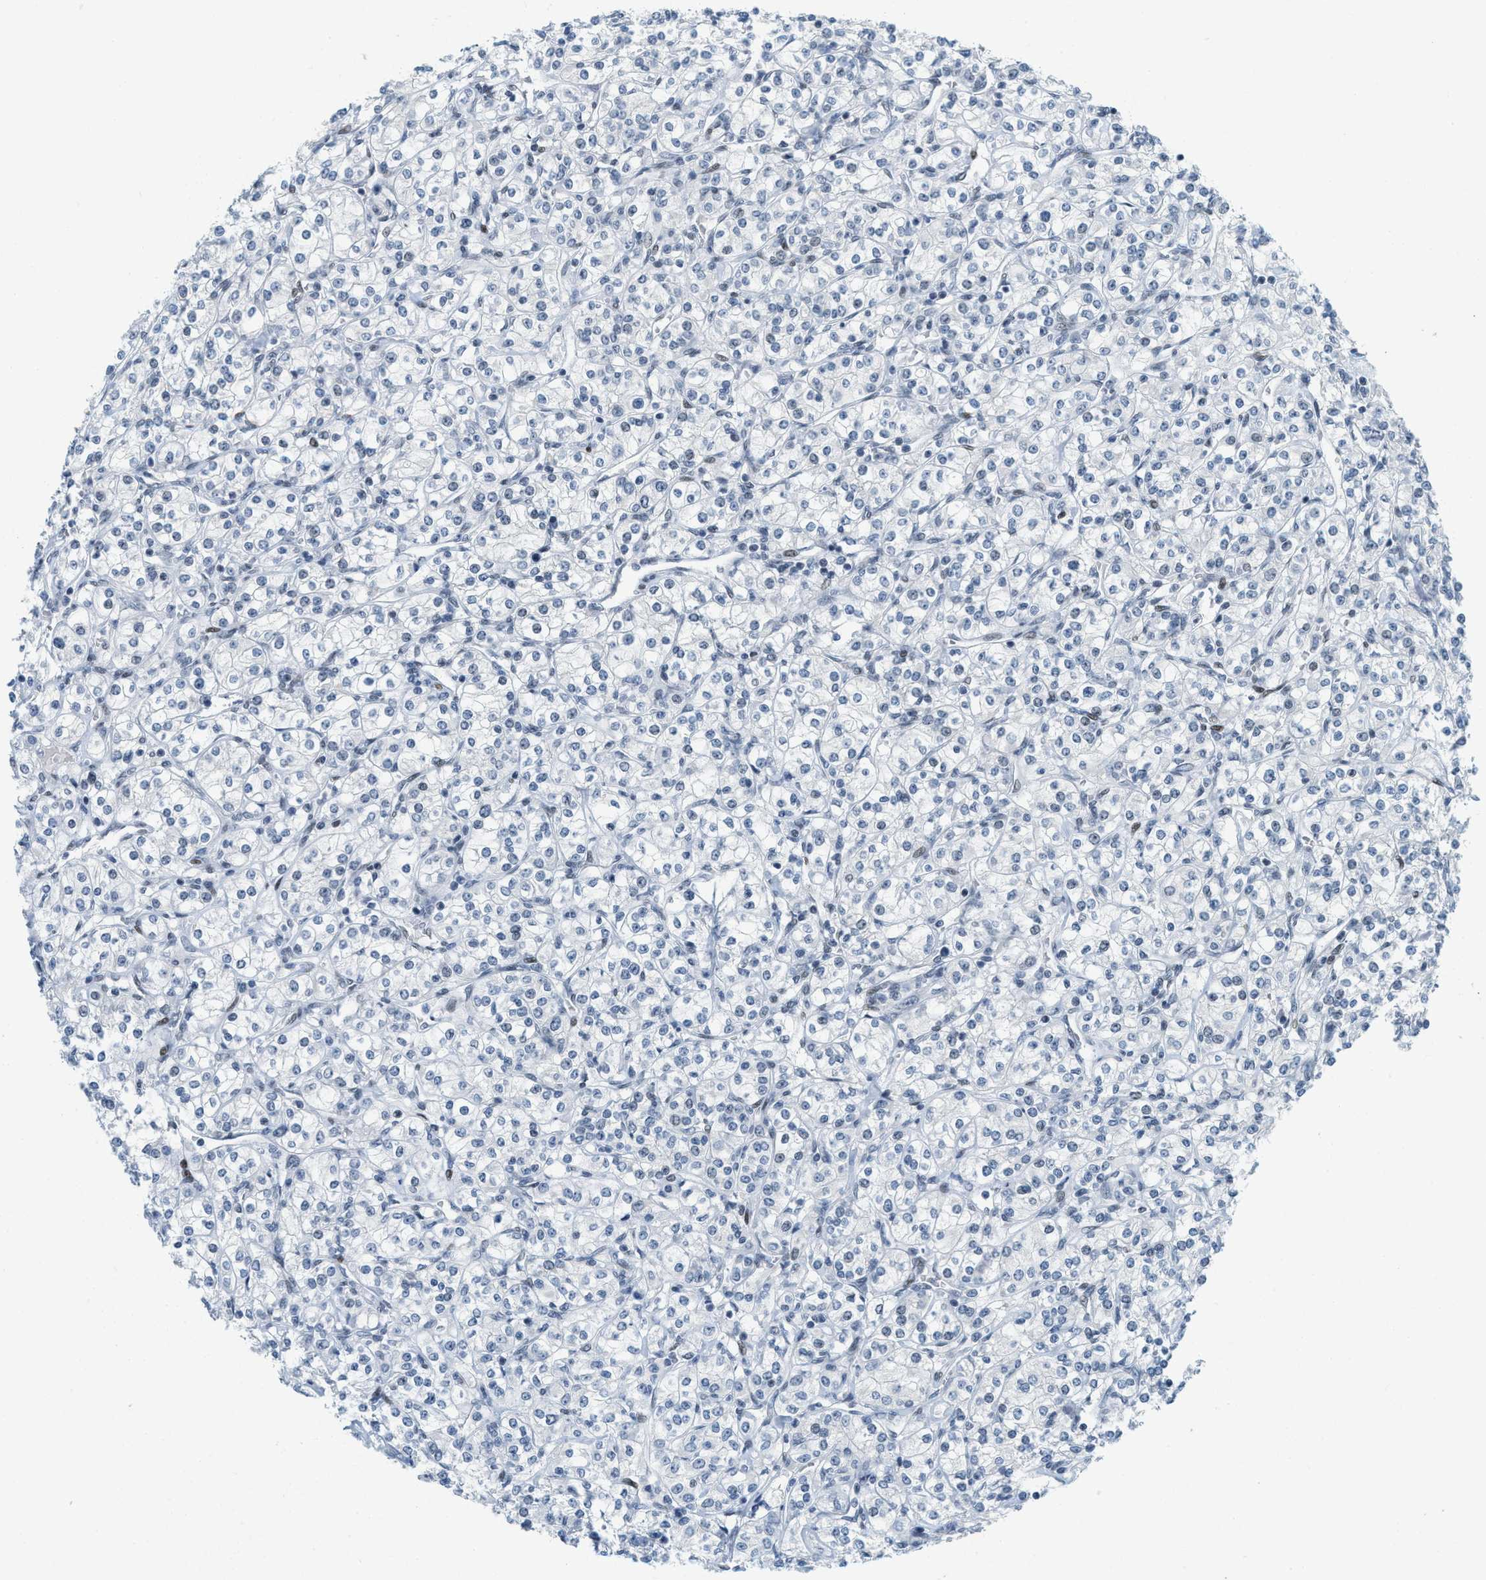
{"staining": {"intensity": "weak", "quantity": "<25%", "location": "nuclear"}, "tissue": "renal cancer", "cell_type": "Tumor cells", "image_type": "cancer", "snomed": [{"axis": "morphology", "description": "Adenocarcinoma, NOS"}, {"axis": "topography", "description": "Kidney"}], "caption": "This image is of renal adenocarcinoma stained with immunohistochemistry (IHC) to label a protein in brown with the nuclei are counter-stained blue. There is no expression in tumor cells.", "gene": "PBX1", "patient": {"sex": "male", "age": 77}}